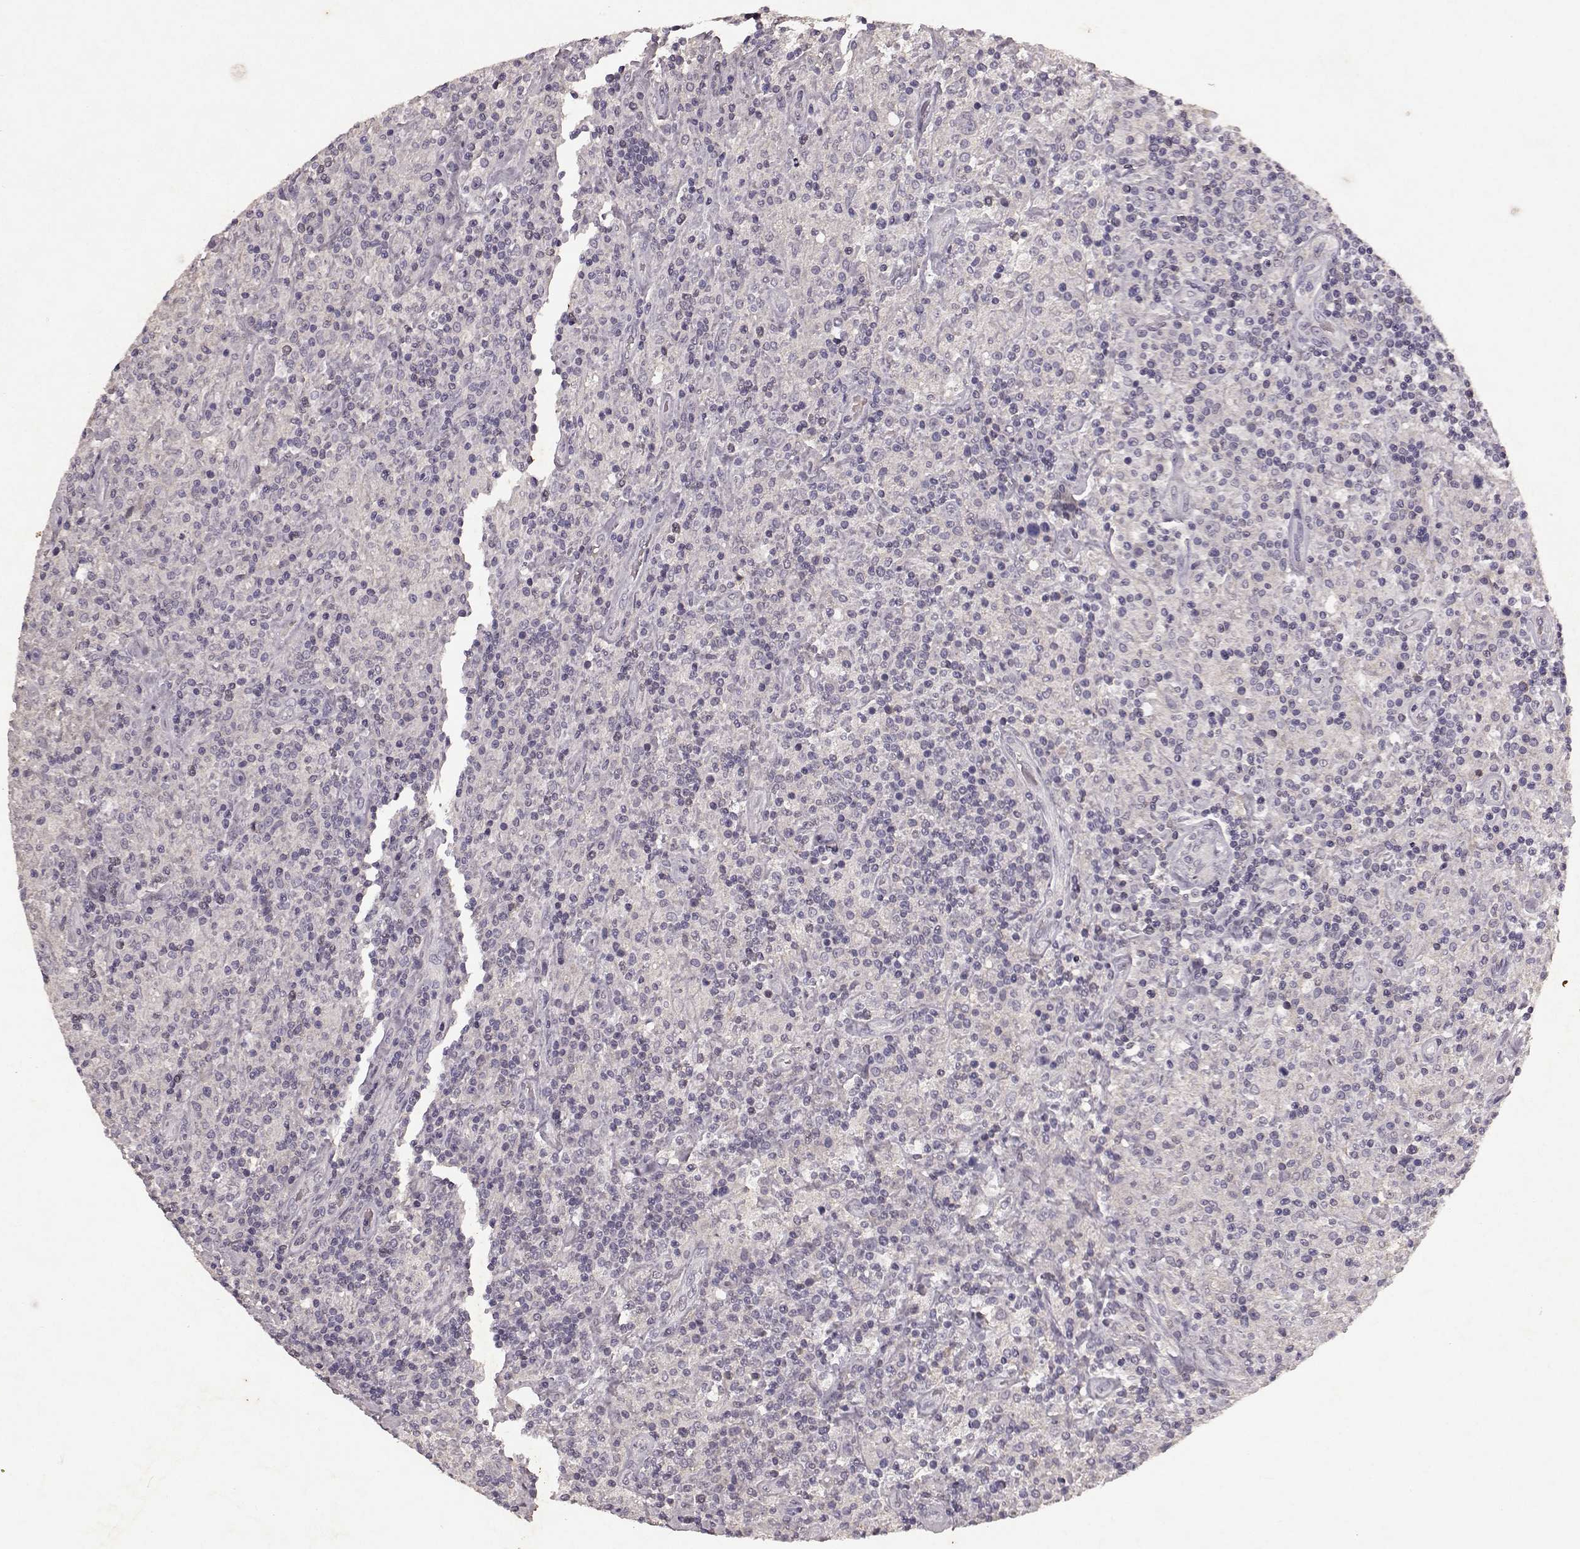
{"staining": {"intensity": "negative", "quantity": "none", "location": "none"}, "tissue": "lymphoma", "cell_type": "Tumor cells", "image_type": "cancer", "snomed": [{"axis": "morphology", "description": "Hodgkin's disease, NOS"}, {"axis": "topography", "description": "Lymph node"}], "caption": "This is an IHC image of Hodgkin's disease. There is no staining in tumor cells.", "gene": "FRRS1L", "patient": {"sex": "male", "age": 70}}